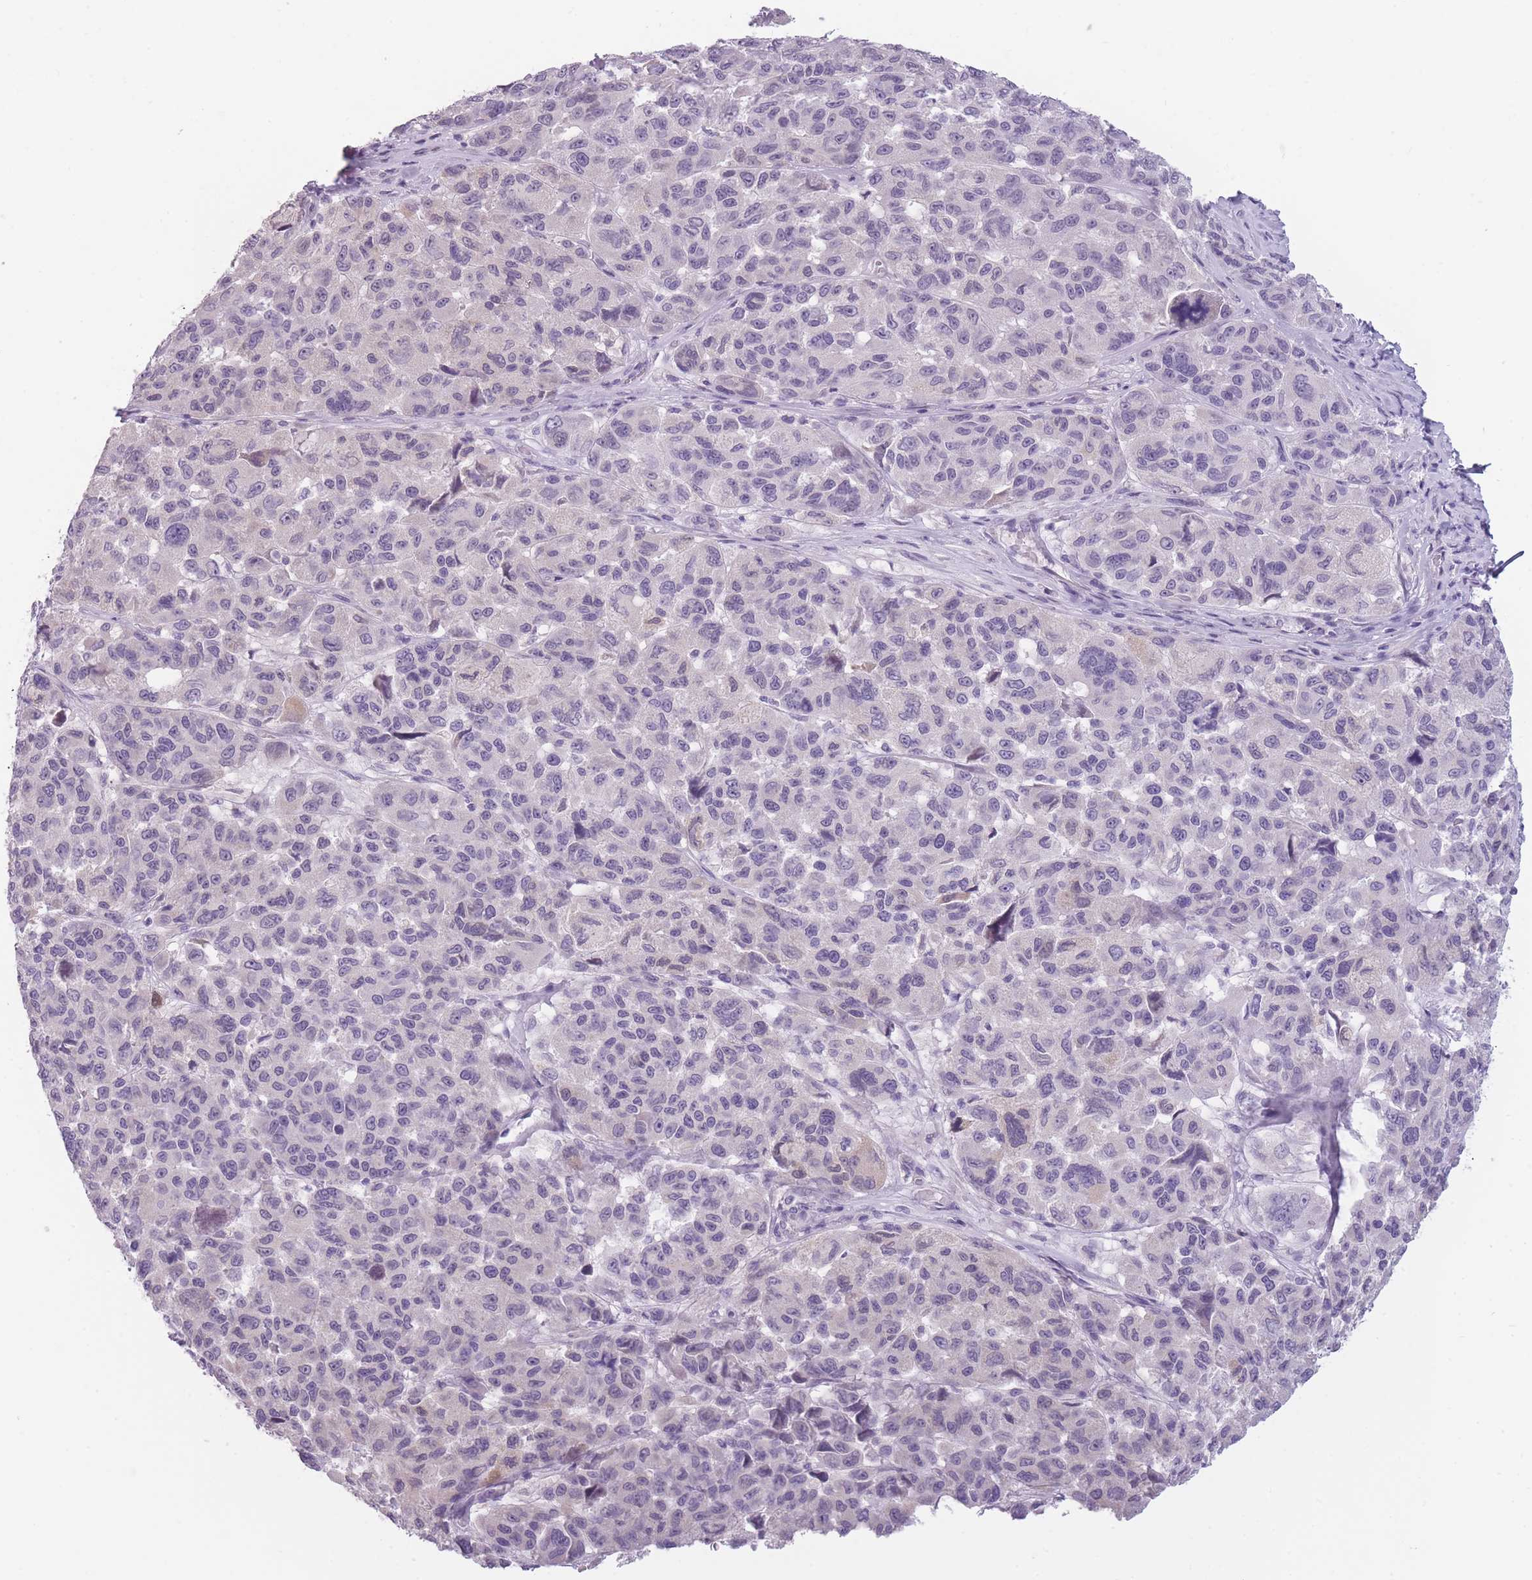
{"staining": {"intensity": "negative", "quantity": "none", "location": "none"}, "tissue": "melanoma", "cell_type": "Tumor cells", "image_type": "cancer", "snomed": [{"axis": "morphology", "description": "Malignant melanoma, NOS"}, {"axis": "topography", "description": "Skin"}], "caption": "Tumor cells are negative for brown protein staining in malignant melanoma. (Stains: DAB (3,3'-diaminobenzidine) immunohistochemistry with hematoxylin counter stain, Microscopy: brightfield microscopy at high magnification).", "gene": "TMEM236", "patient": {"sex": "female", "age": 66}}